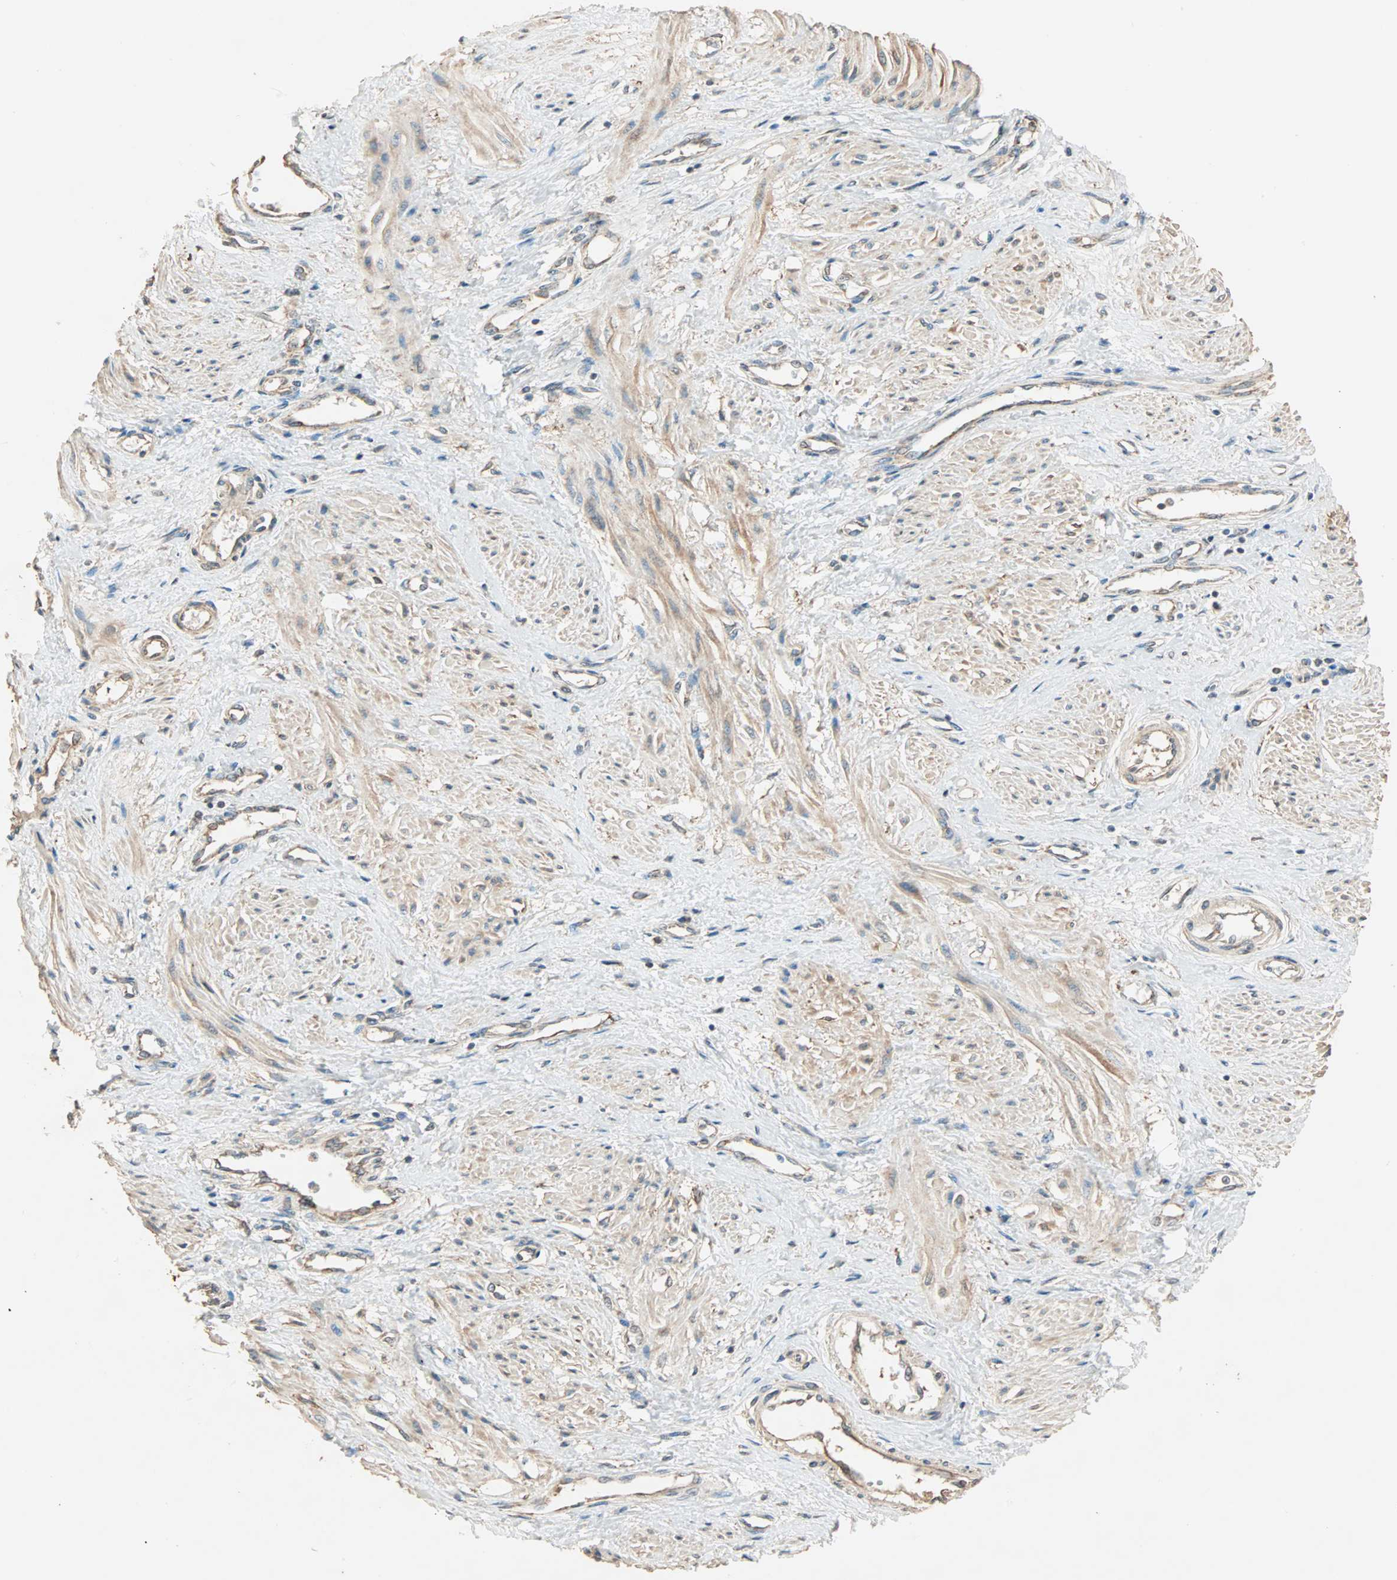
{"staining": {"intensity": "moderate", "quantity": "25%-75%", "location": "cytoplasmic/membranous"}, "tissue": "smooth muscle", "cell_type": "Smooth muscle cells", "image_type": "normal", "snomed": [{"axis": "morphology", "description": "Normal tissue, NOS"}, {"axis": "topography", "description": "Smooth muscle"}, {"axis": "topography", "description": "Uterus"}], "caption": "Immunohistochemistry histopathology image of unremarkable smooth muscle: human smooth muscle stained using IHC reveals medium levels of moderate protein expression localized specifically in the cytoplasmic/membranous of smooth muscle cells, appearing as a cytoplasmic/membranous brown color.", "gene": "EIF4G2", "patient": {"sex": "female", "age": 39}}